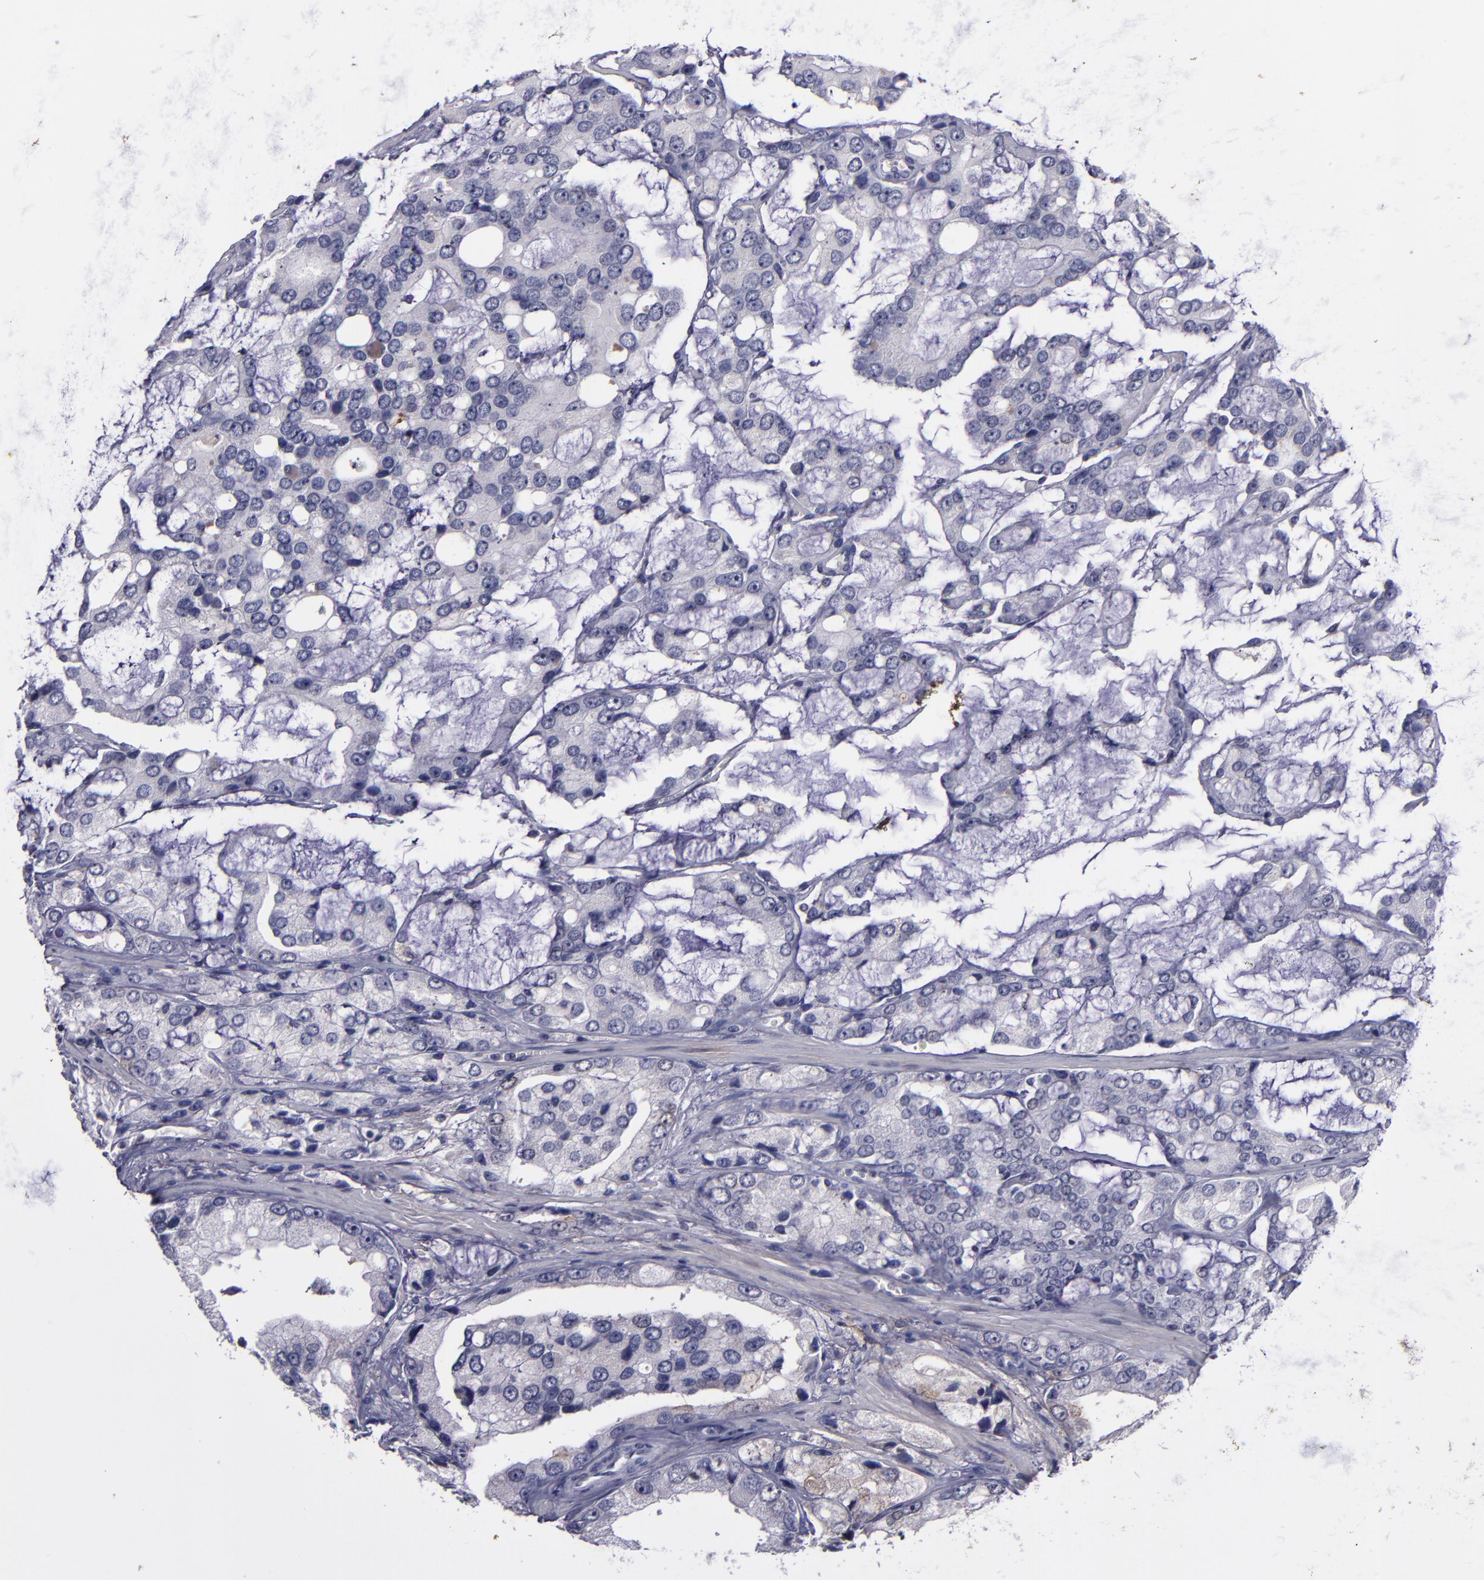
{"staining": {"intensity": "moderate", "quantity": "<25%", "location": "cytoplasmic/membranous,nuclear"}, "tissue": "prostate cancer", "cell_type": "Tumor cells", "image_type": "cancer", "snomed": [{"axis": "morphology", "description": "Adenocarcinoma, High grade"}, {"axis": "topography", "description": "Prostate"}], "caption": "The photomicrograph demonstrates a brown stain indicating the presence of a protein in the cytoplasmic/membranous and nuclear of tumor cells in prostate cancer (high-grade adenocarcinoma). (DAB (3,3'-diaminobenzidine) IHC with brightfield microscopy, high magnification).", "gene": "MFGE8", "patient": {"sex": "male", "age": 67}}